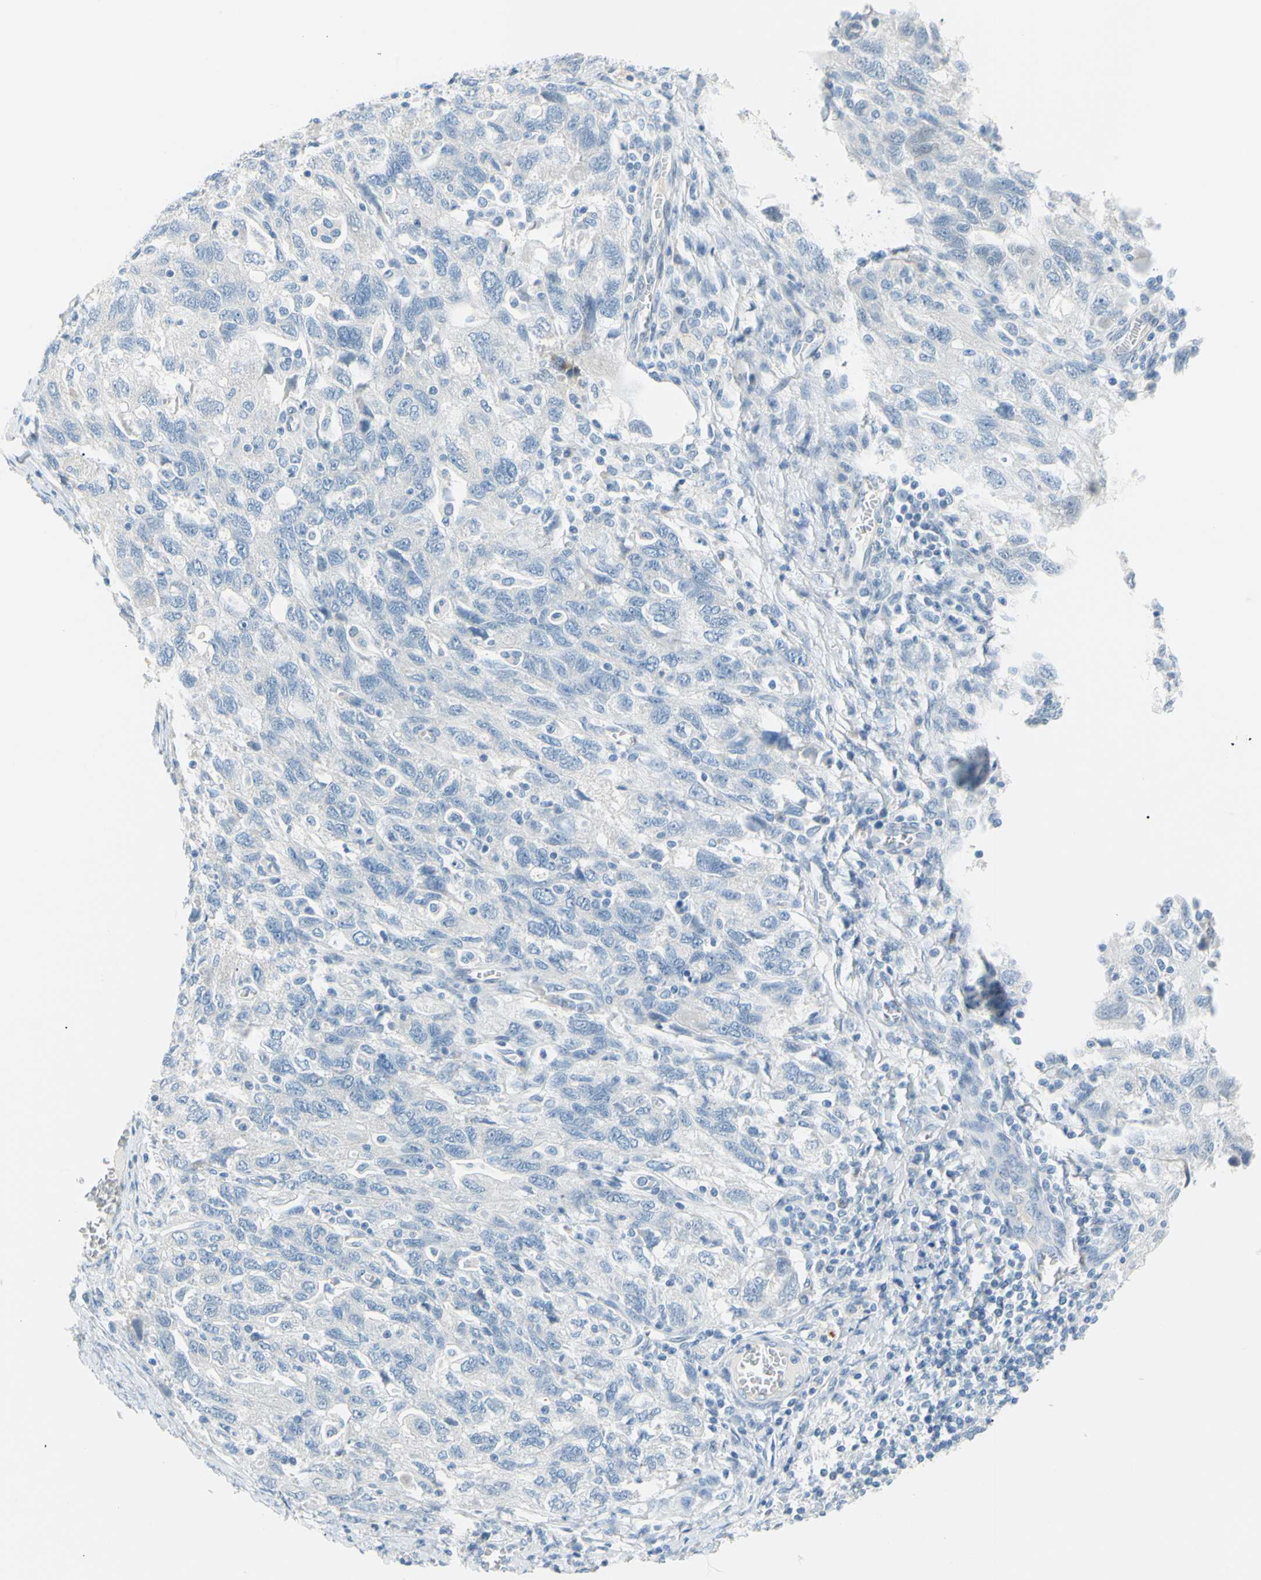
{"staining": {"intensity": "negative", "quantity": "none", "location": "none"}, "tissue": "ovarian cancer", "cell_type": "Tumor cells", "image_type": "cancer", "snomed": [{"axis": "morphology", "description": "Carcinoma, NOS"}, {"axis": "morphology", "description": "Cystadenocarcinoma, serous, NOS"}, {"axis": "topography", "description": "Ovary"}], "caption": "Immunohistochemistry photomicrograph of ovarian cancer (carcinoma) stained for a protein (brown), which reveals no expression in tumor cells.", "gene": "DCT", "patient": {"sex": "female", "age": 69}}